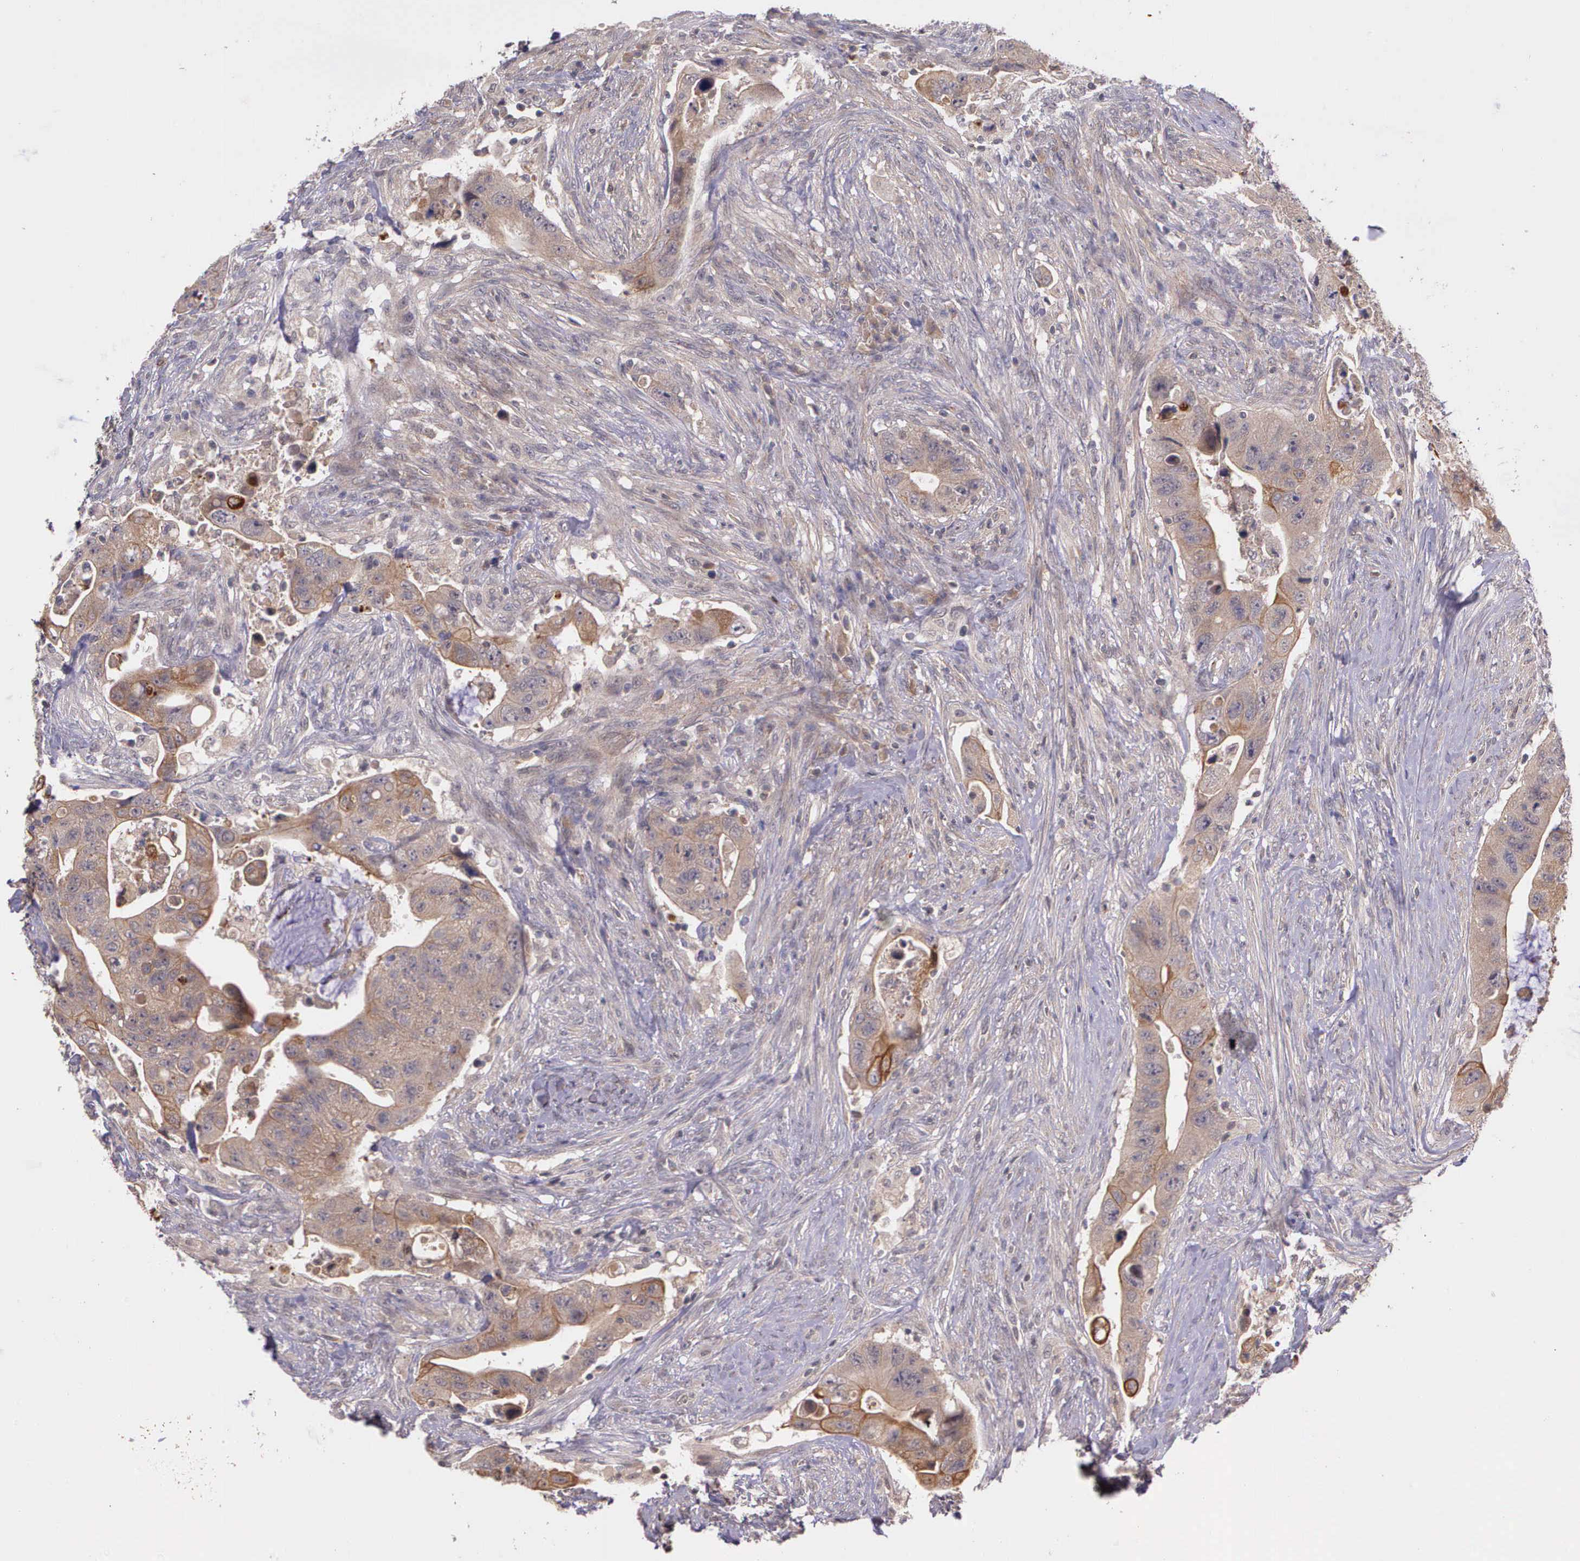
{"staining": {"intensity": "moderate", "quantity": "25%-75%", "location": "cytoplasmic/membranous"}, "tissue": "colorectal cancer", "cell_type": "Tumor cells", "image_type": "cancer", "snomed": [{"axis": "morphology", "description": "Adenocarcinoma, NOS"}, {"axis": "topography", "description": "Rectum"}], "caption": "A micrograph of colorectal cancer stained for a protein shows moderate cytoplasmic/membranous brown staining in tumor cells.", "gene": "PRICKLE3", "patient": {"sex": "female", "age": 71}}